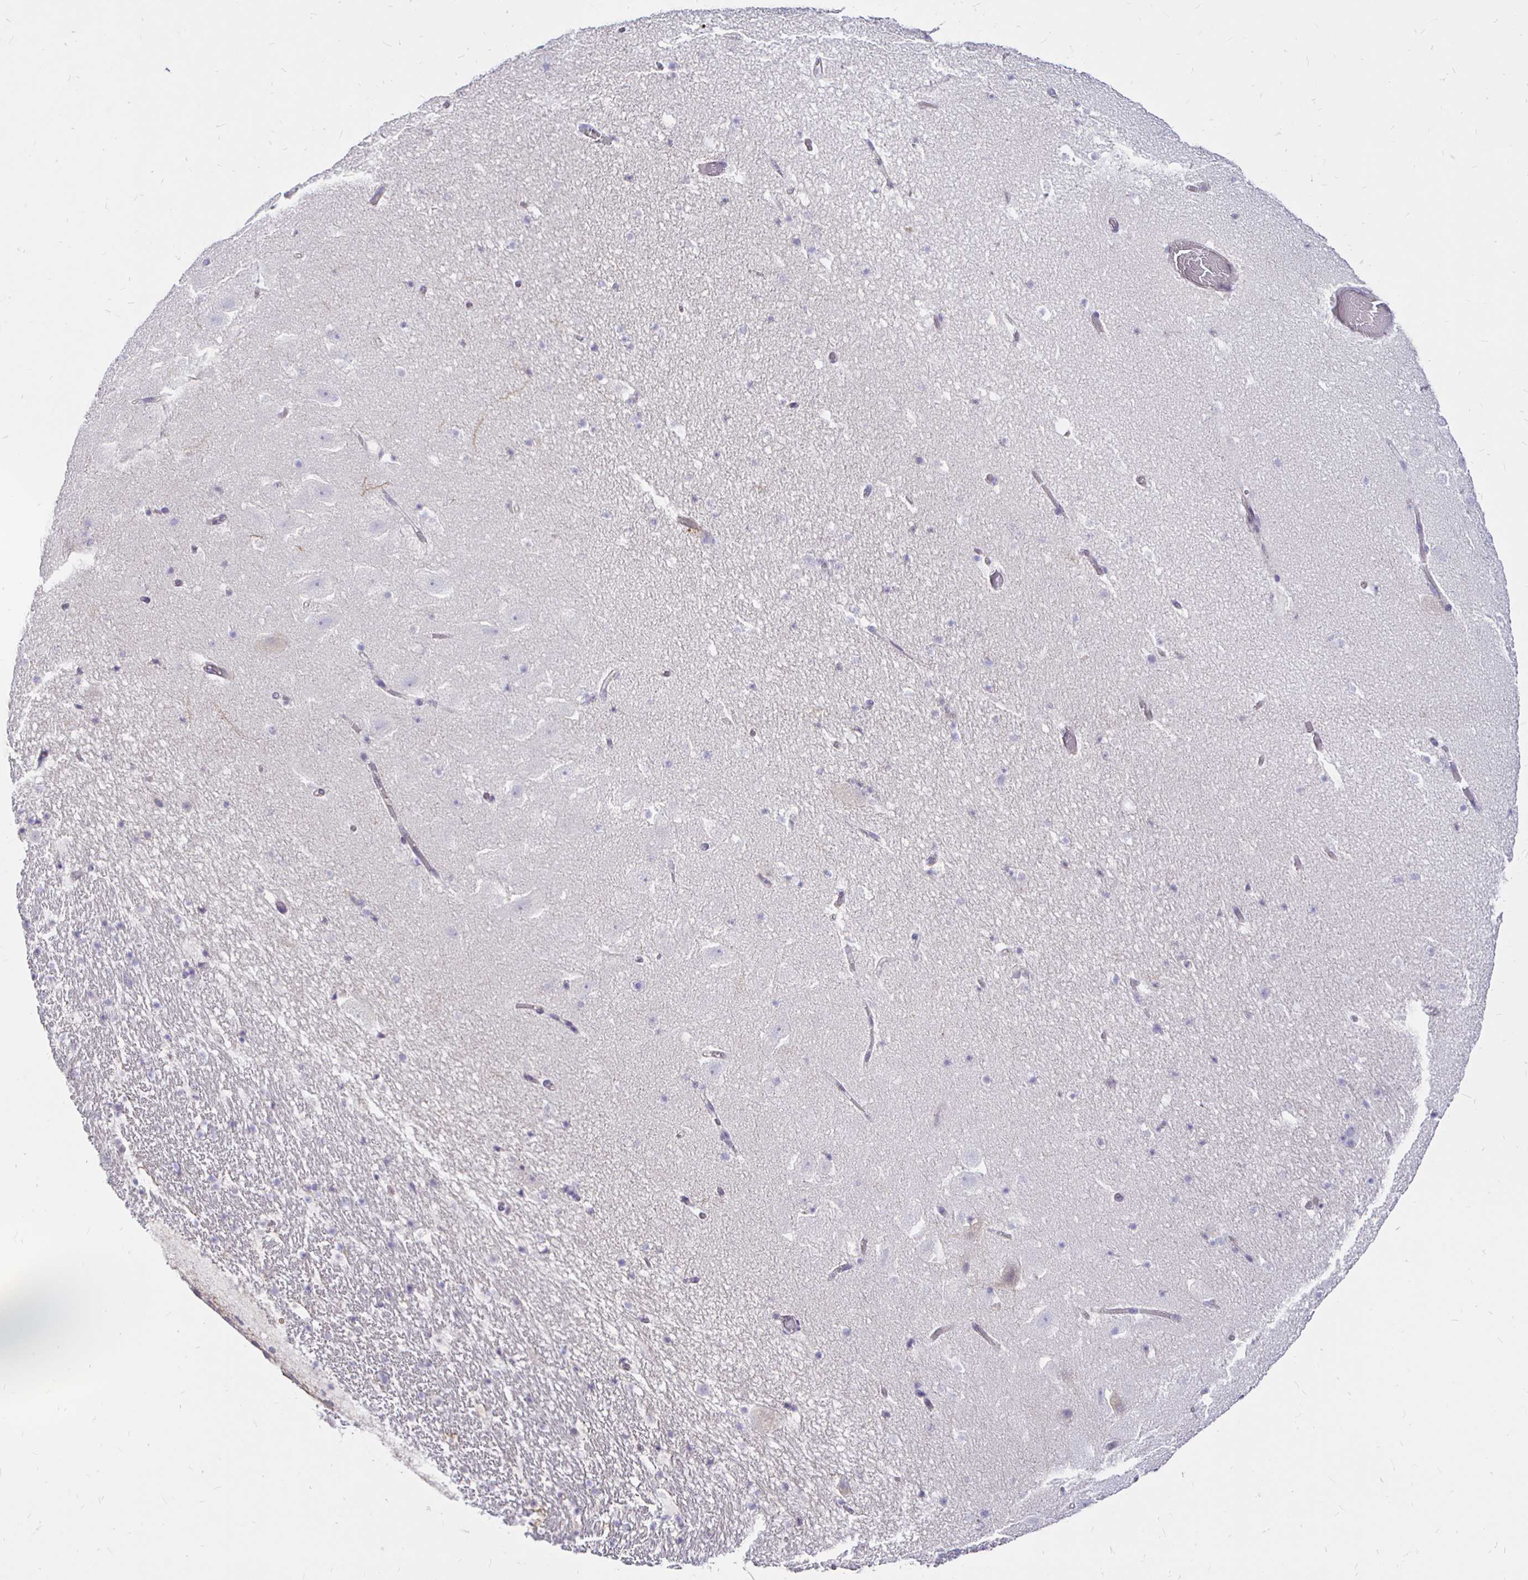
{"staining": {"intensity": "negative", "quantity": "none", "location": "none"}, "tissue": "hippocampus", "cell_type": "Glial cells", "image_type": "normal", "snomed": [{"axis": "morphology", "description": "Normal tissue, NOS"}, {"axis": "topography", "description": "Hippocampus"}], "caption": "Glial cells show no significant protein staining in benign hippocampus.", "gene": "PALM2AKAP2", "patient": {"sex": "female", "age": 42}}